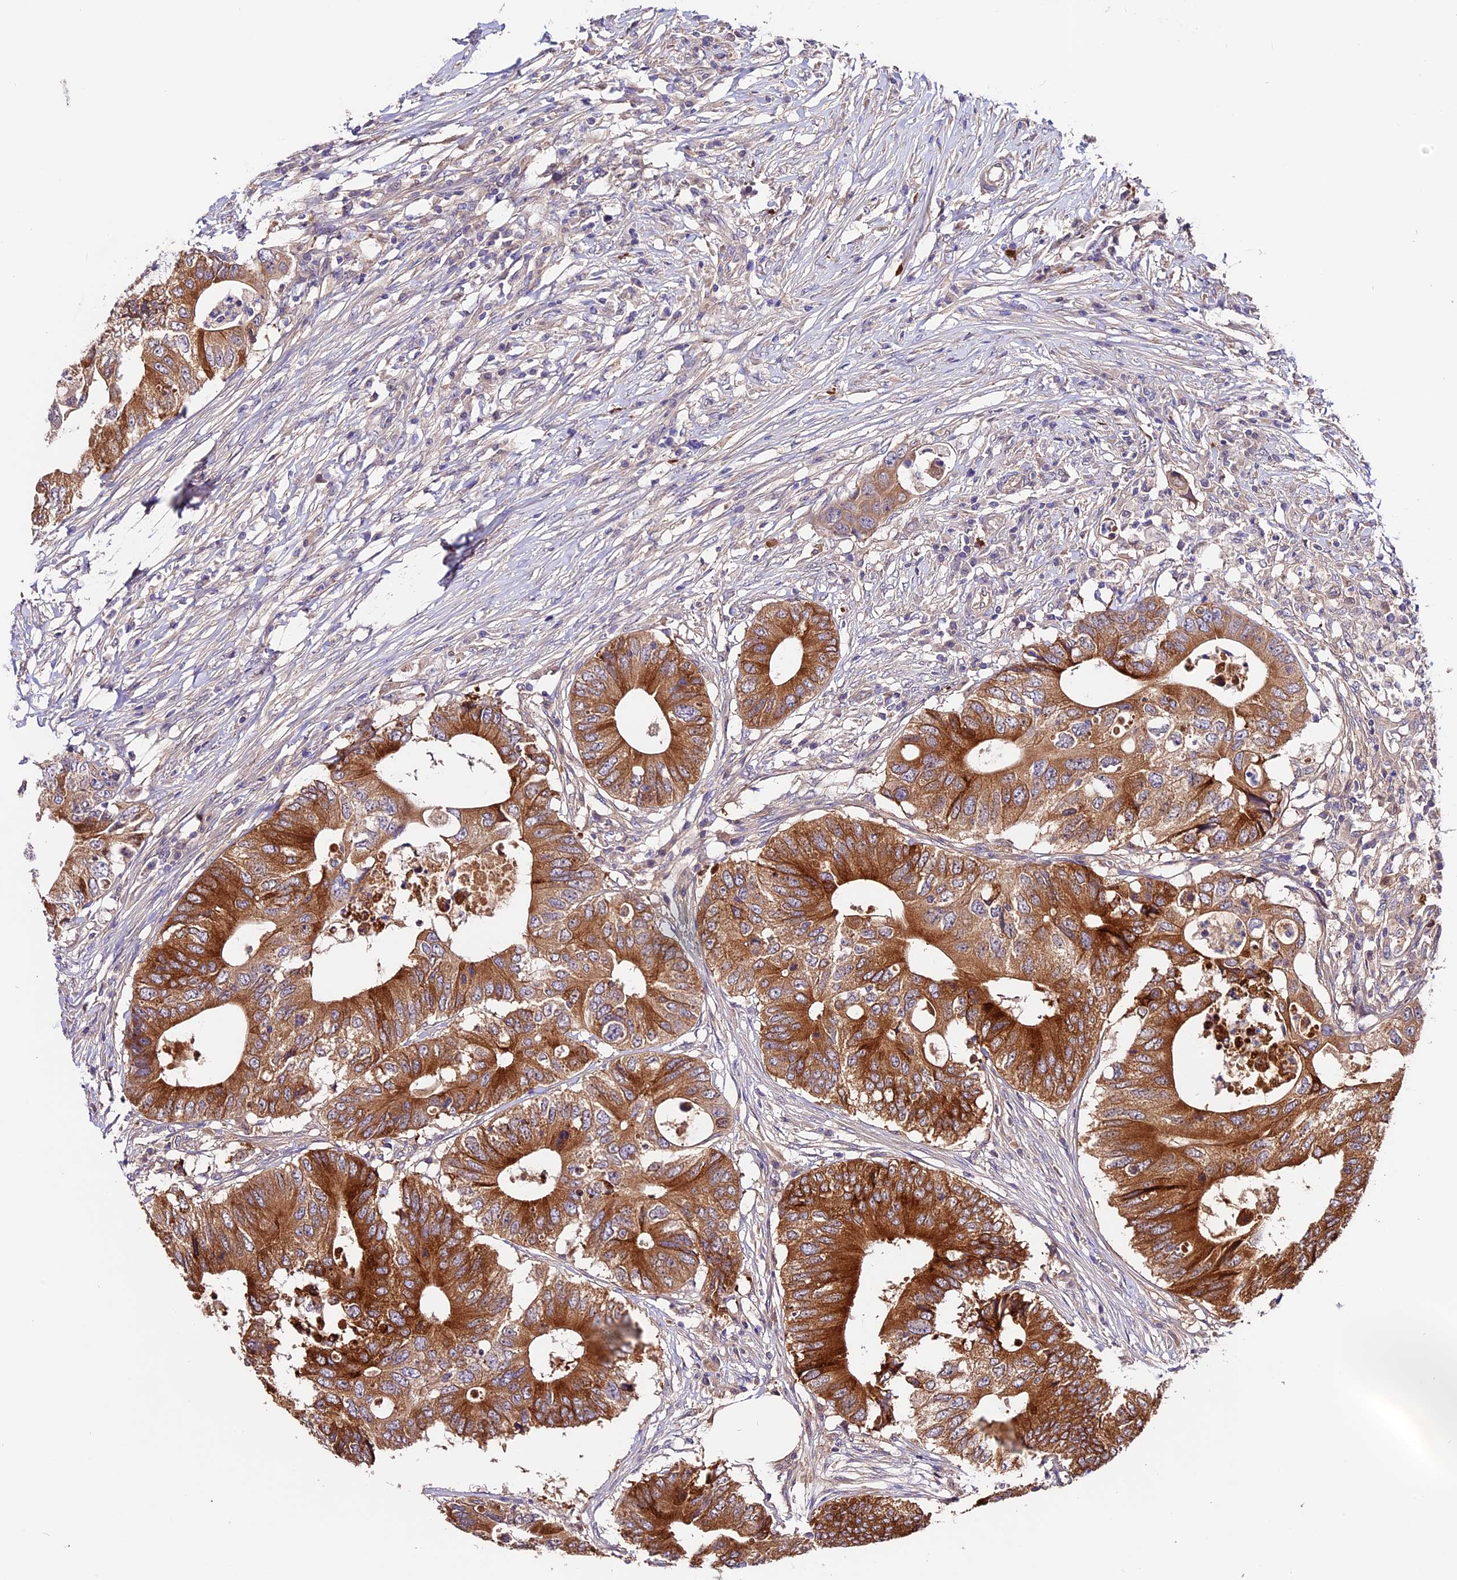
{"staining": {"intensity": "strong", "quantity": ">75%", "location": "cytoplasmic/membranous"}, "tissue": "colorectal cancer", "cell_type": "Tumor cells", "image_type": "cancer", "snomed": [{"axis": "morphology", "description": "Adenocarcinoma, NOS"}, {"axis": "topography", "description": "Colon"}], "caption": "Brown immunohistochemical staining in human adenocarcinoma (colorectal) reveals strong cytoplasmic/membranous expression in about >75% of tumor cells.", "gene": "CES3", "patient": {"sex": "male", "age": 71}}